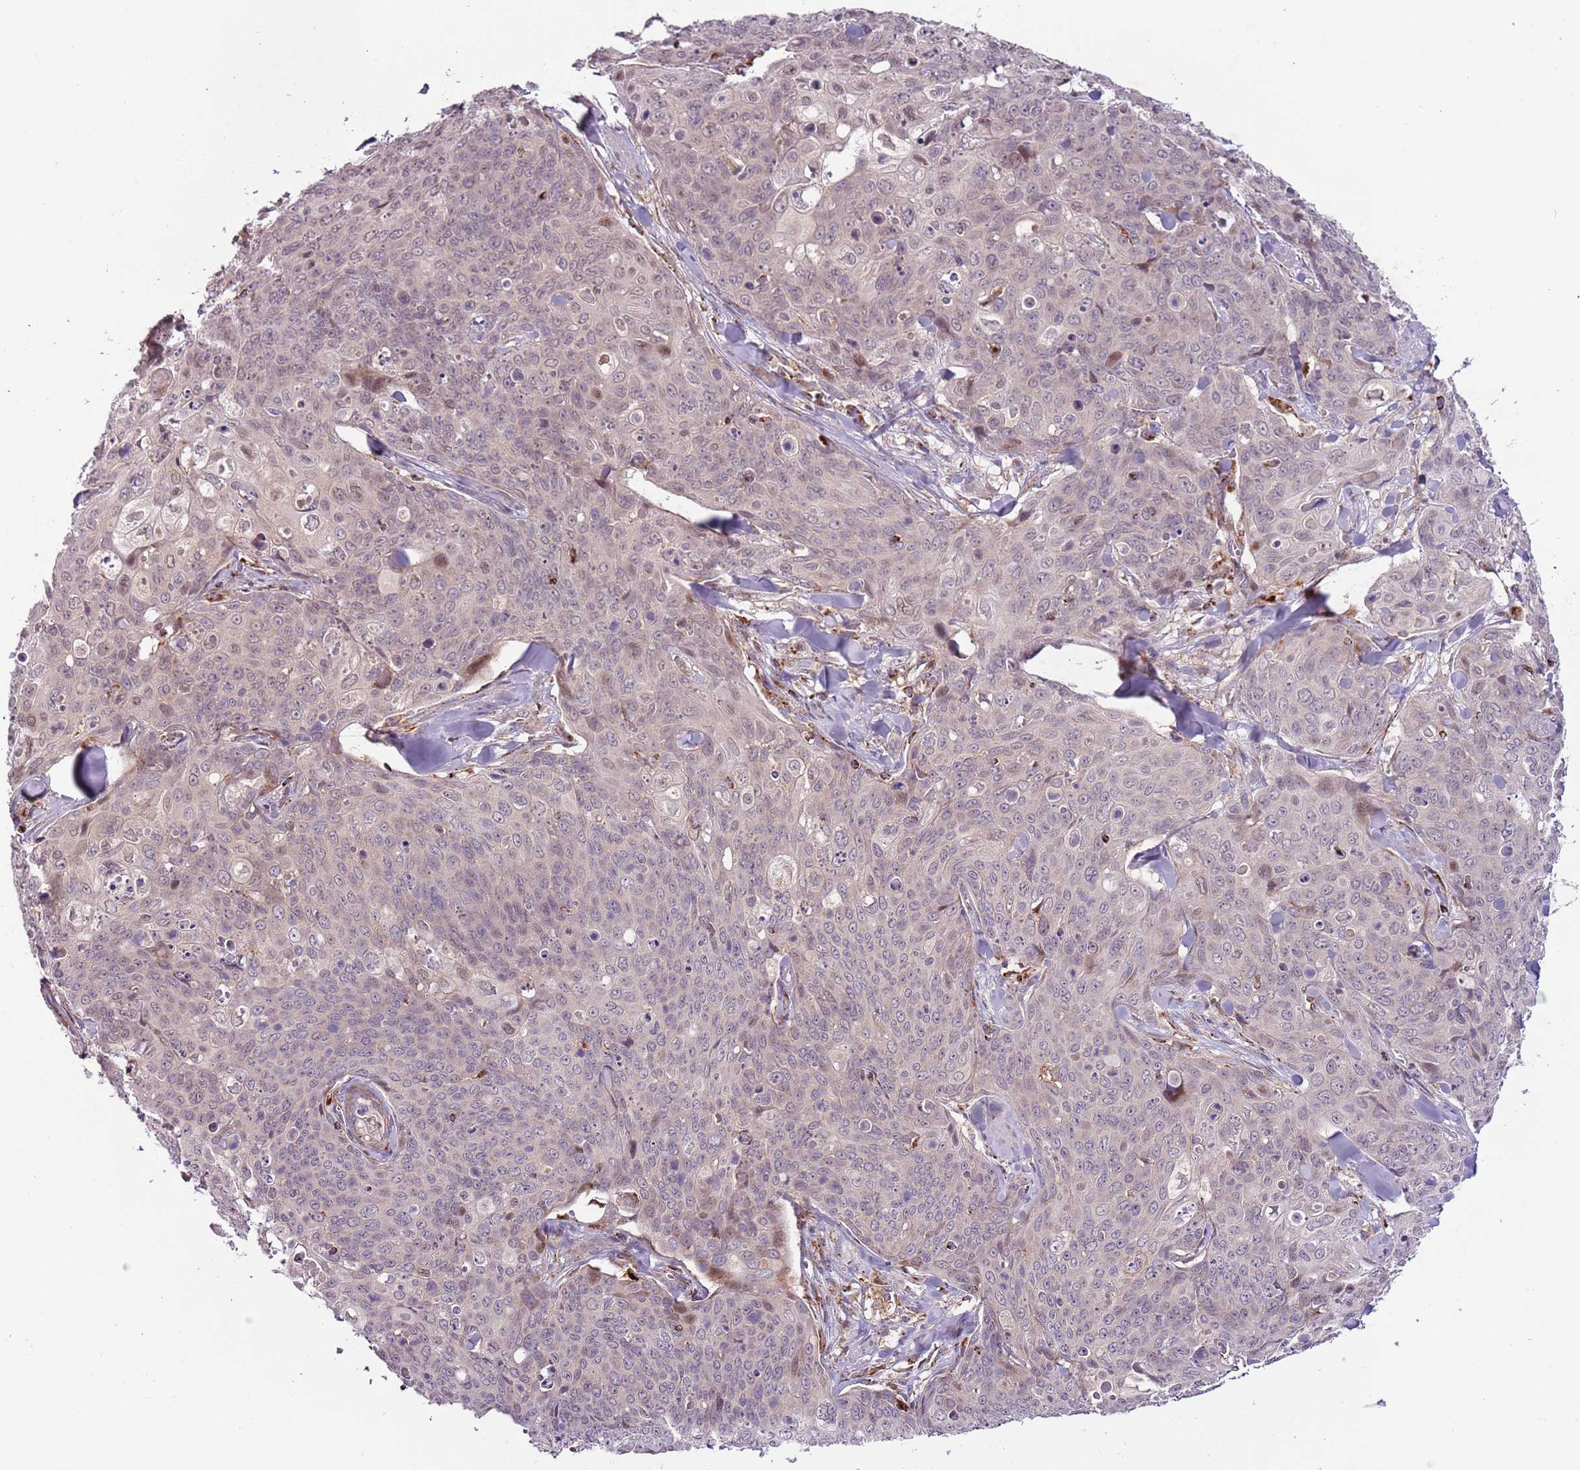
{"staining": {"intensity": "weak", "quantity": "<25%", "location": "nuclear"}, "tissue": "skin cancer", "cell_type": "Tumor cells", "image_type": "cancer", "snomed": [{"axis": "morphology", "description": "Squamous cell carcinoma, NOS"}, {"axis": "topography", "description": "Skin"}, {"axis": "topography", "description": "Vulva"}], "caption": "Immunohistochemistry of human skin cancer (squamous cell carcinoma) shows no staining in tumor cells. (DAB (3,3'-diaminobenzidine) immunohistochemistry (IHC) visualized using brightfield microscopy, high magnification).", "gene": "ULK3", "patient": {"sex": "female", "age": 85}}